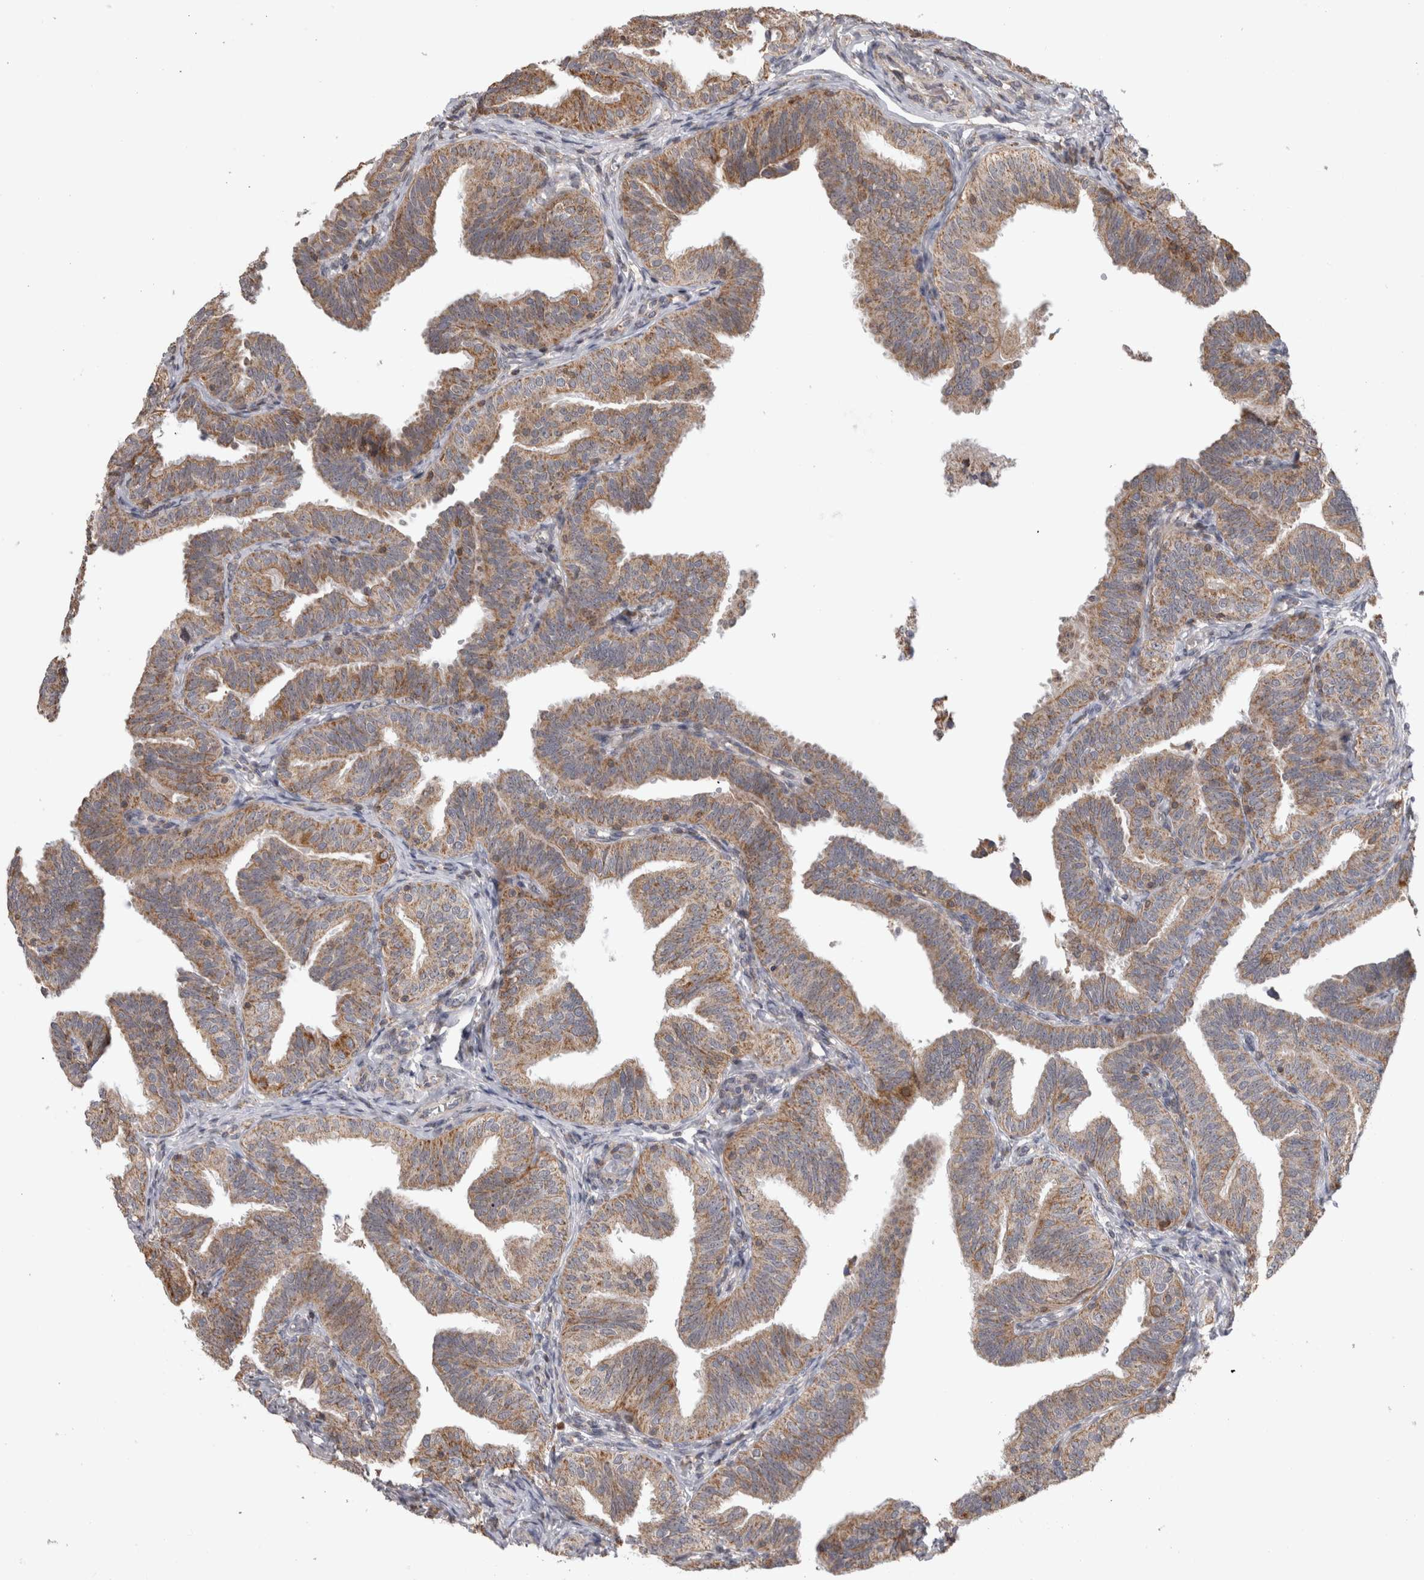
{"staining": {"intensity": "weak", "quantity": ">75%", "location": "cytoplasmic/membranous"}, "tissue": "fallopian tube", "cell_type": "Glandular cells", "image_type": "normal", "snomed": [{"axis": "morphology", "description": "Normal tissue, NOS"}, {"axis": "topography", "description": "Fallopian tube"}], "caption": "Protein positivity by immunohistochemistry reveals weak cytoplasmic/membranous positivity in about >75% of glandular cells in normal fallopian tube.", "gene": "KCNIP1", "patient": {"sex": "female", "age": 35}}